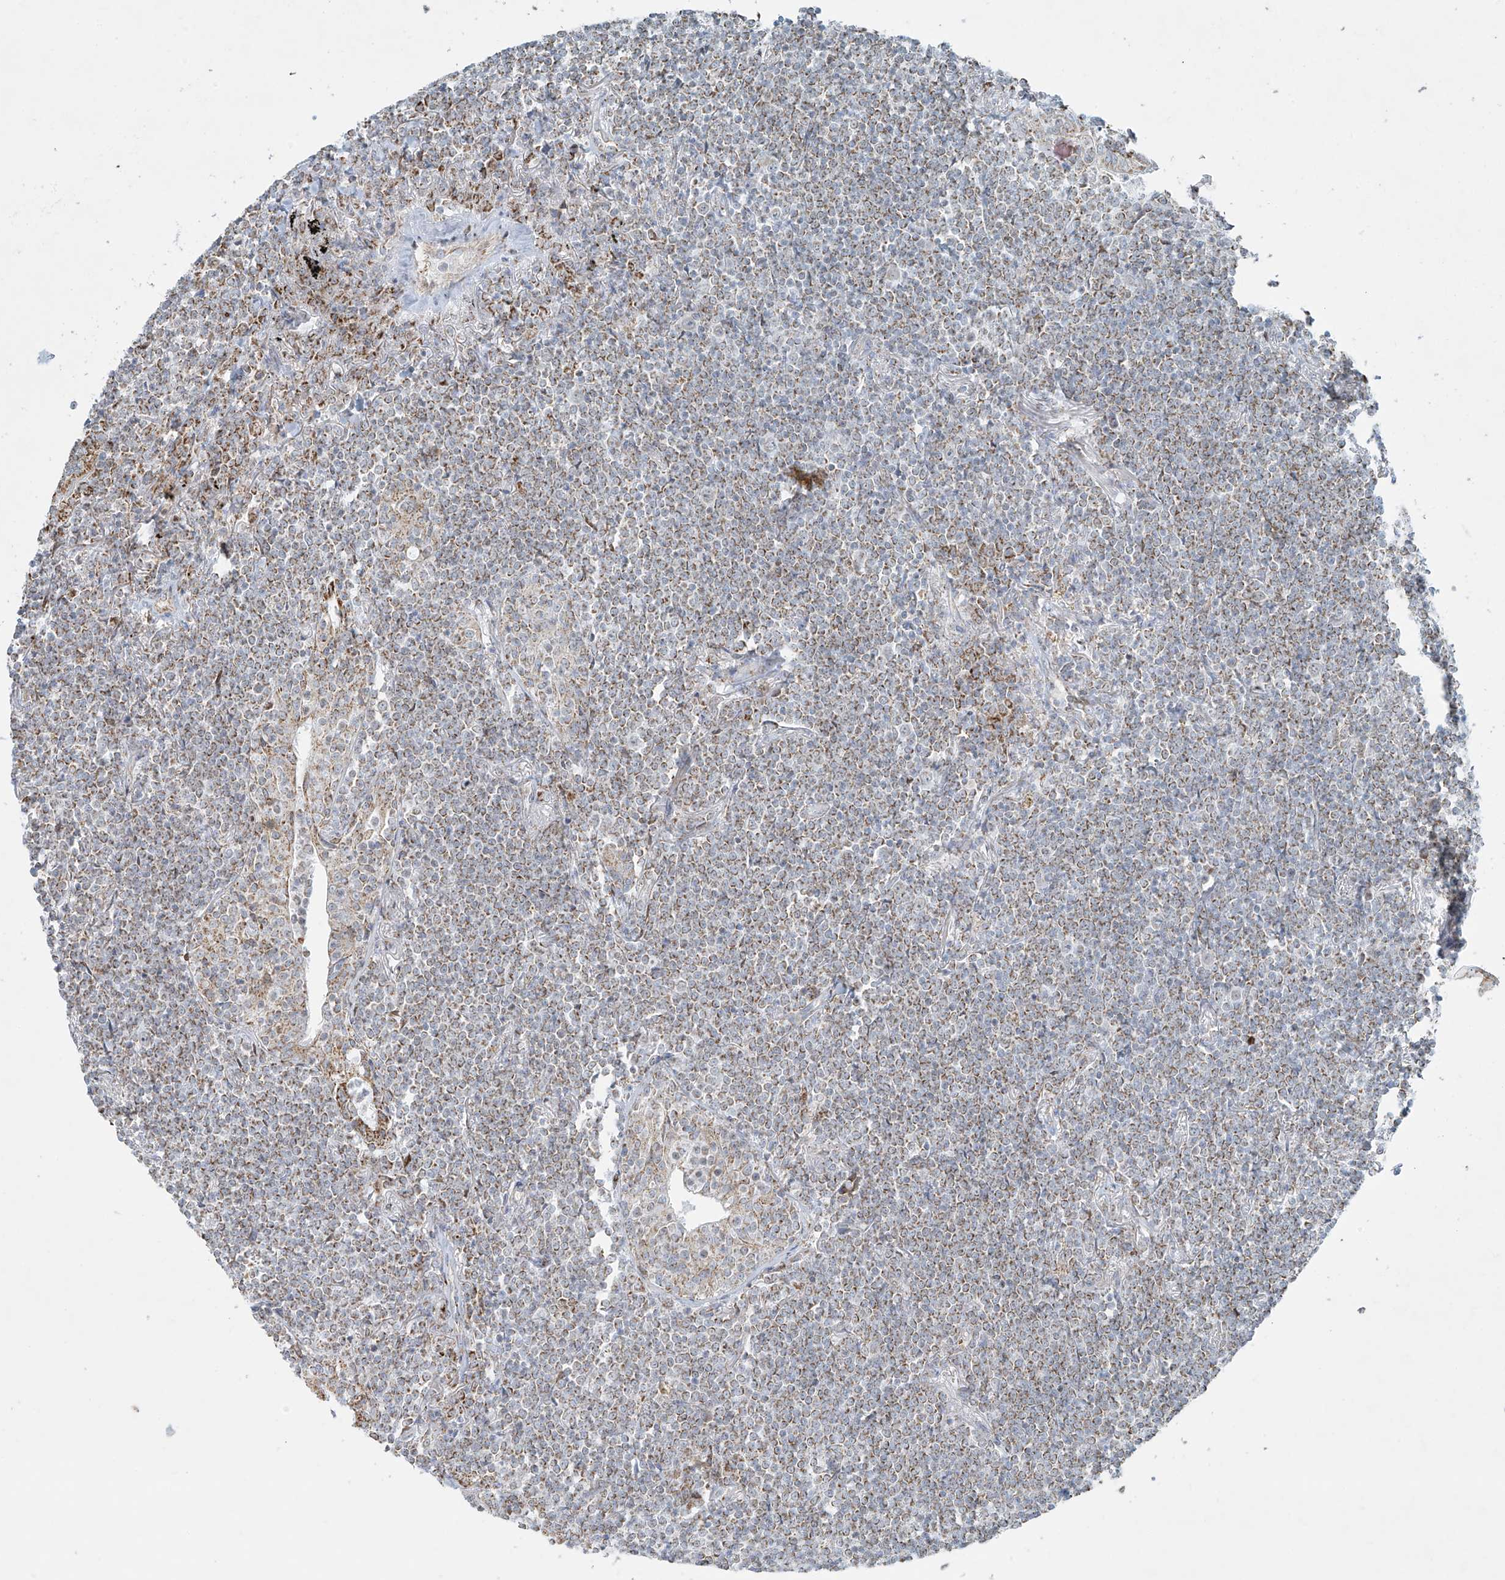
{"staining": {"intensity": "weak", "quantity": ">75%", "location": "cytoplasmic/membranous"}, "tissue": "lymphoma", "cell_type": "Tumor cells", "image_type": "cancer", "snomed": [{"axis": "morphology", "description": "Malignant lymphoma, non-Hodgkin's type, Low grade"}, {"axis": "topography", "description": "Lung"}], "caption": "Immunohistochemical staining of low-grade malignant lymphoma, non-Hodgkin's type shows low levels of weak cytoplasmic/membranous staining in approximately >75% of tumor cells.", "gene": "SMDT1", "patient": {"sex": "female", "age": 71}}